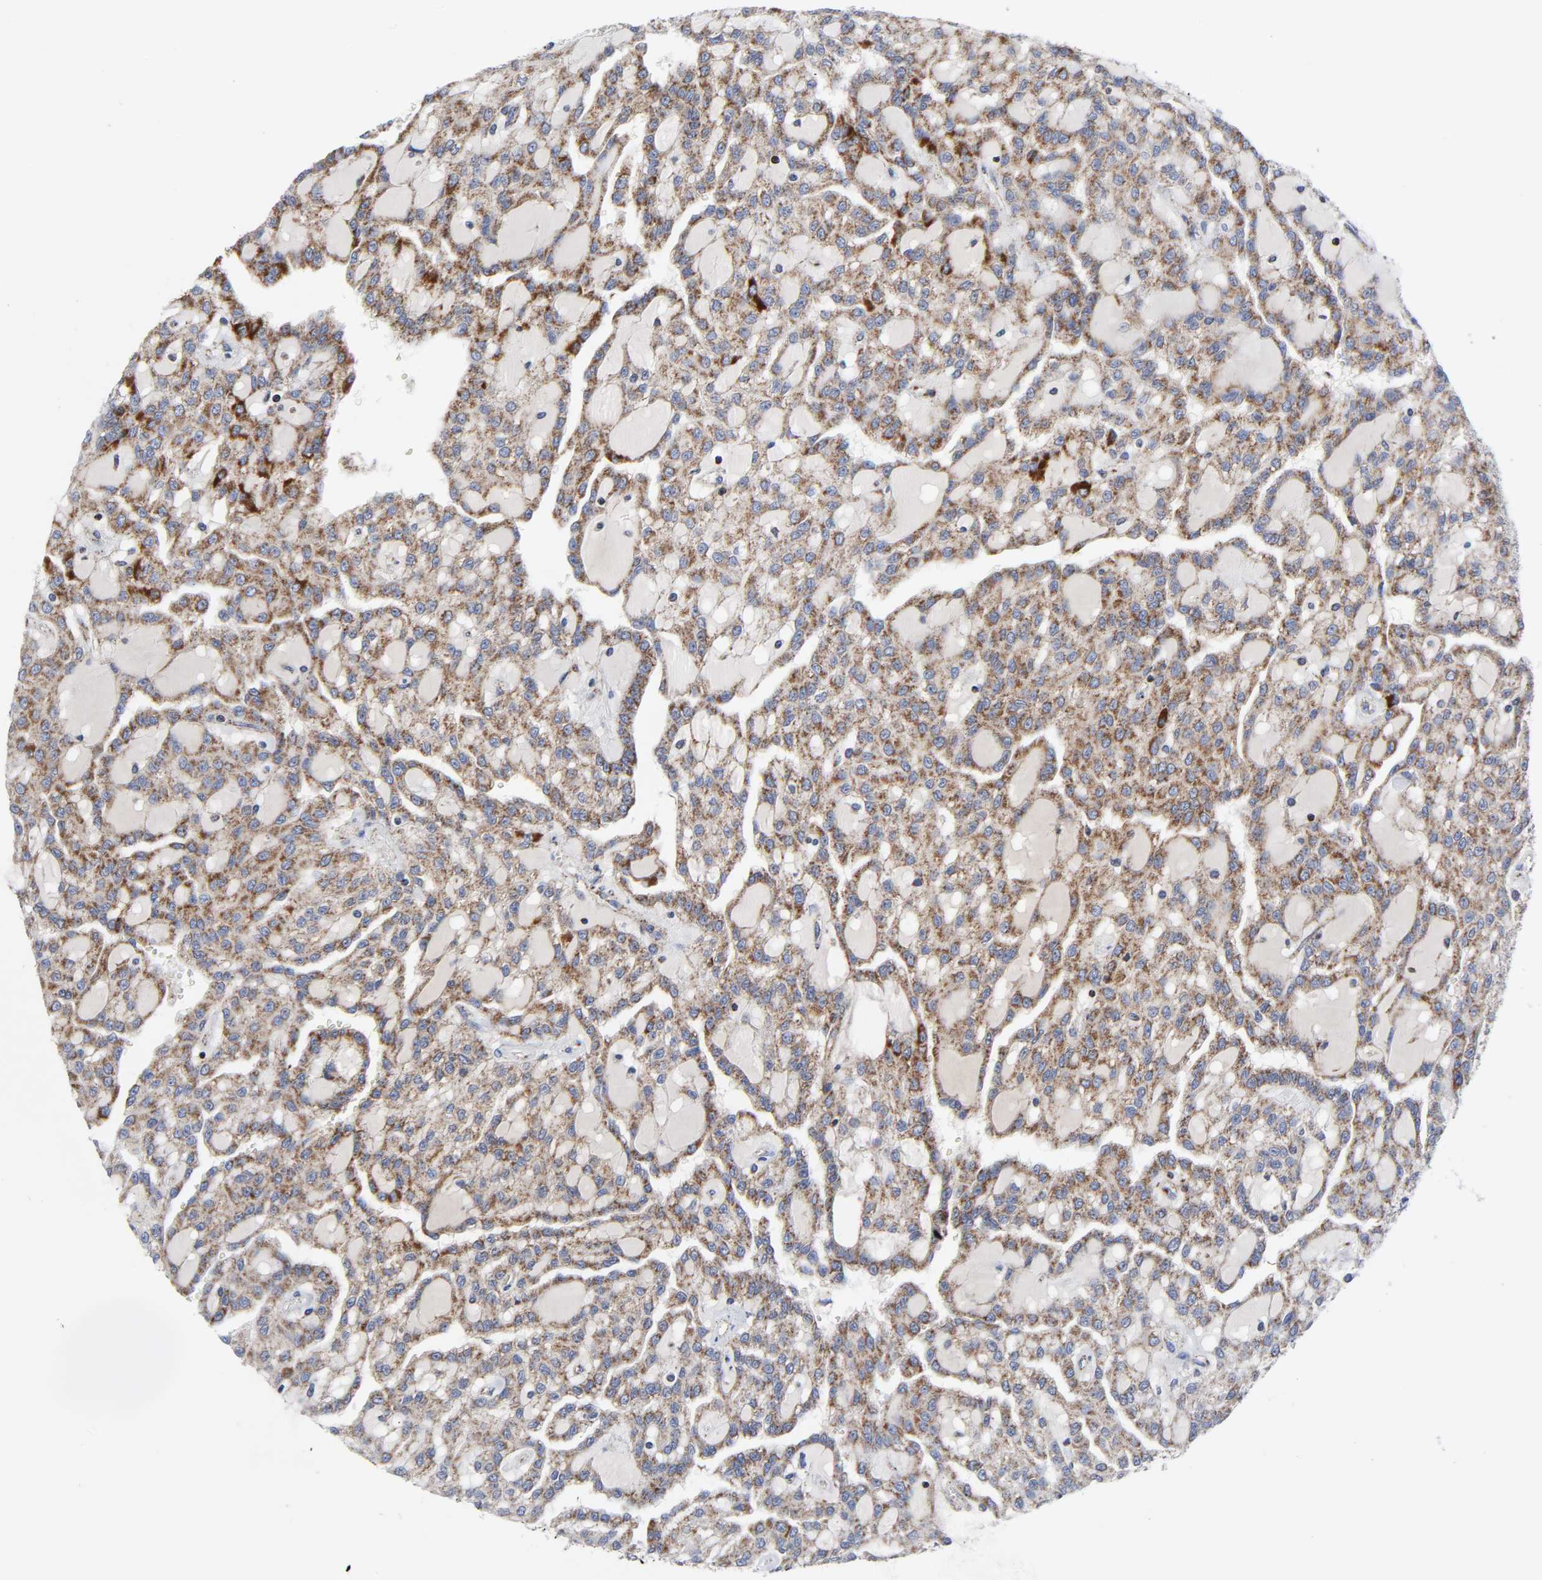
{"staining": {"intensity": "moderate", "quantity": ">75%", "location": "cytoplasmic/membranous"}, "tissue": "renal cancer", "cell_type": "Tumor cells", "image_type": "cancer", "snomed": [{"axis": "morphology", "description": "Adenocarcinoma, NOS"}, {"axis": "topography", "description": "Kidney"}], "caption": "High-power microscopy captured an immunohistochemistry image of adenocarcinoma (renal), revealing moderate cytoplasmic/membranous expression in about >75% of tumor cells.", "gene": "AOPEP", "patient": {"sex": "male", "age": 63}}